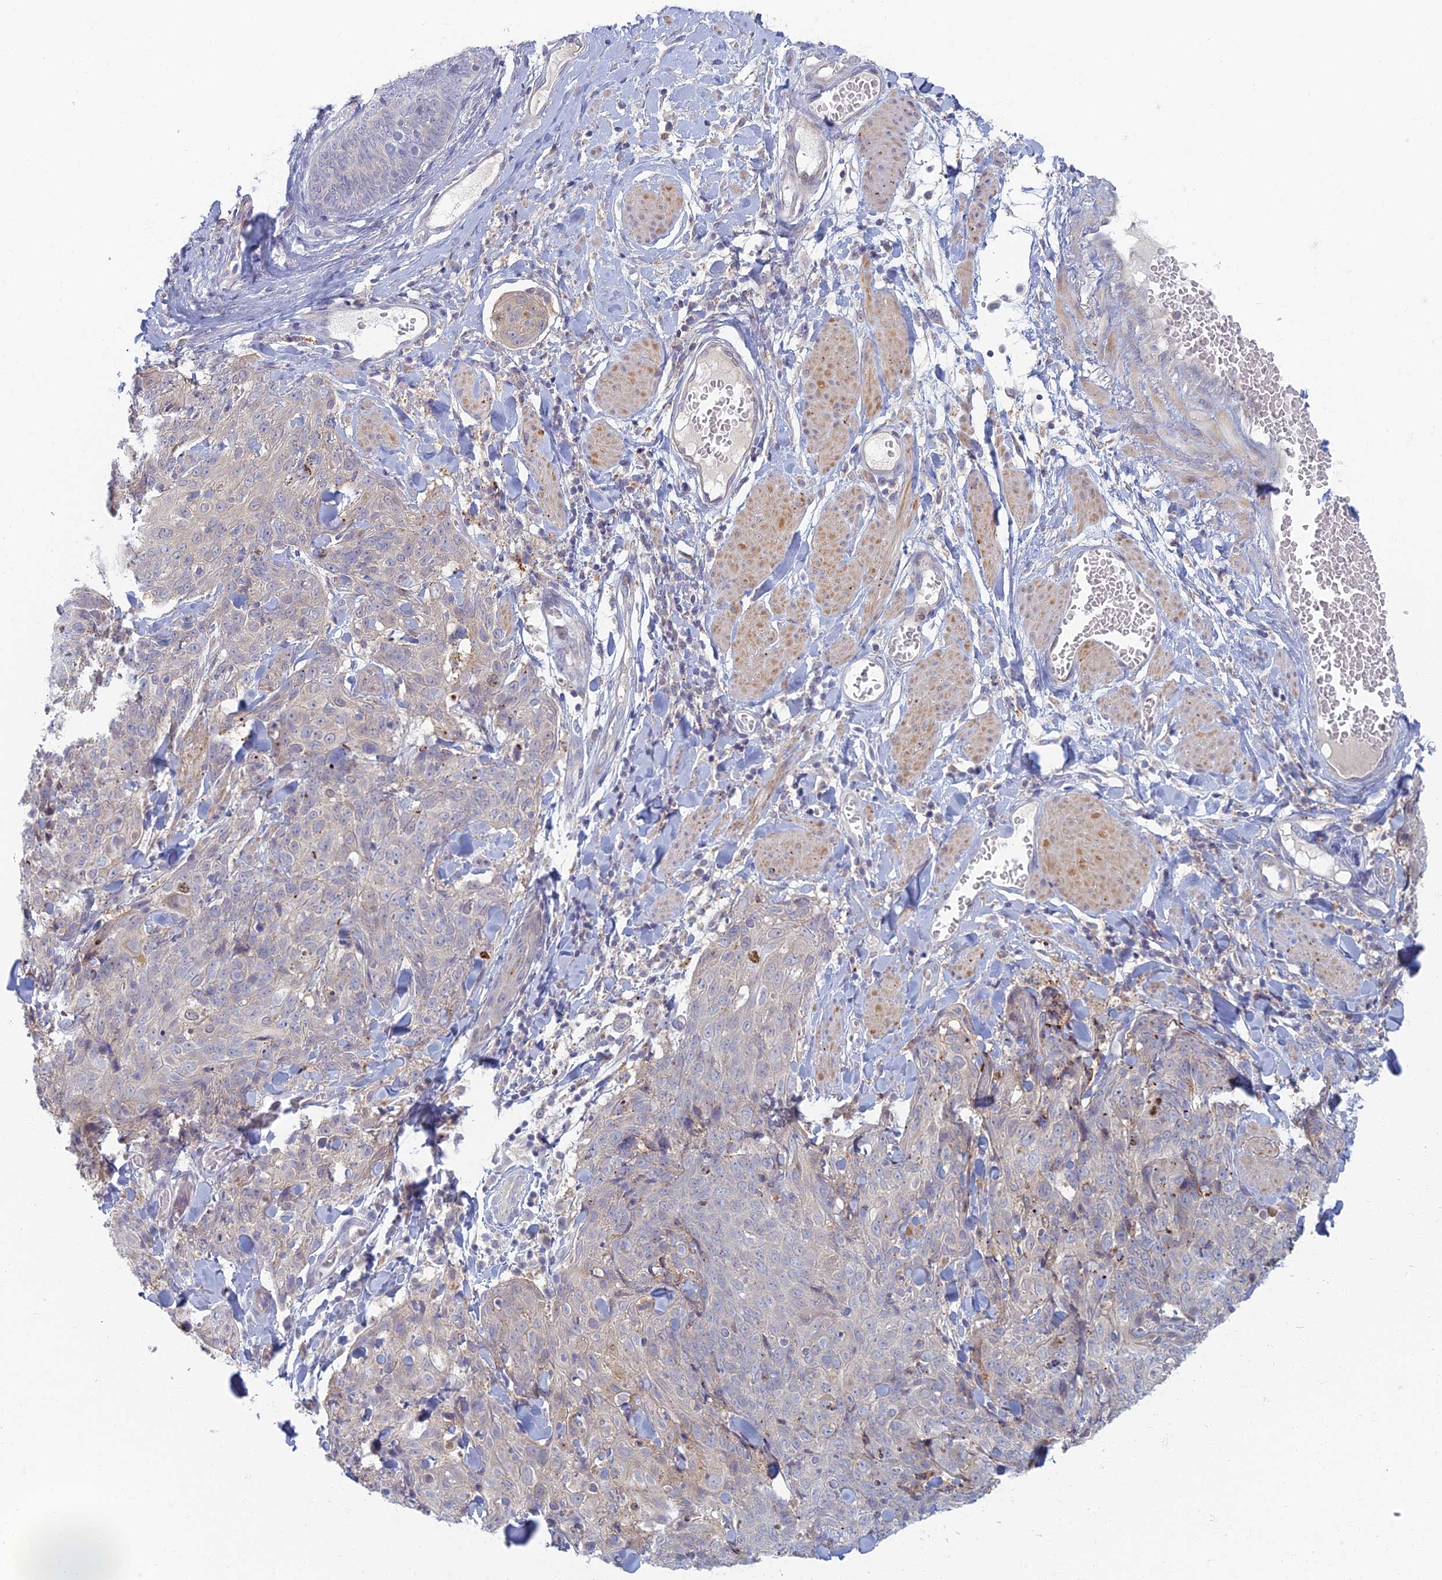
{"staining": {"intensity": "negative", "quantity": "none", "location": "none"}, "tissue": "skin cancer", "cell_type": "Tumor cells", "image_type": "cancer", "snomed": [{"axis": "morphology", "description": "Squamous cell carcinoma, NOS"}, {"axis": "topography", "description": "Skin"}, {"axis": "topography", "description": "Vulva"}], "caption": "Skin cancer (squamous cell carcinoma) stained for a protein using IHC displays no staining tumor cells.", "gene": "CHMP4B", "patient": {"sex": "female", "age": 85}}